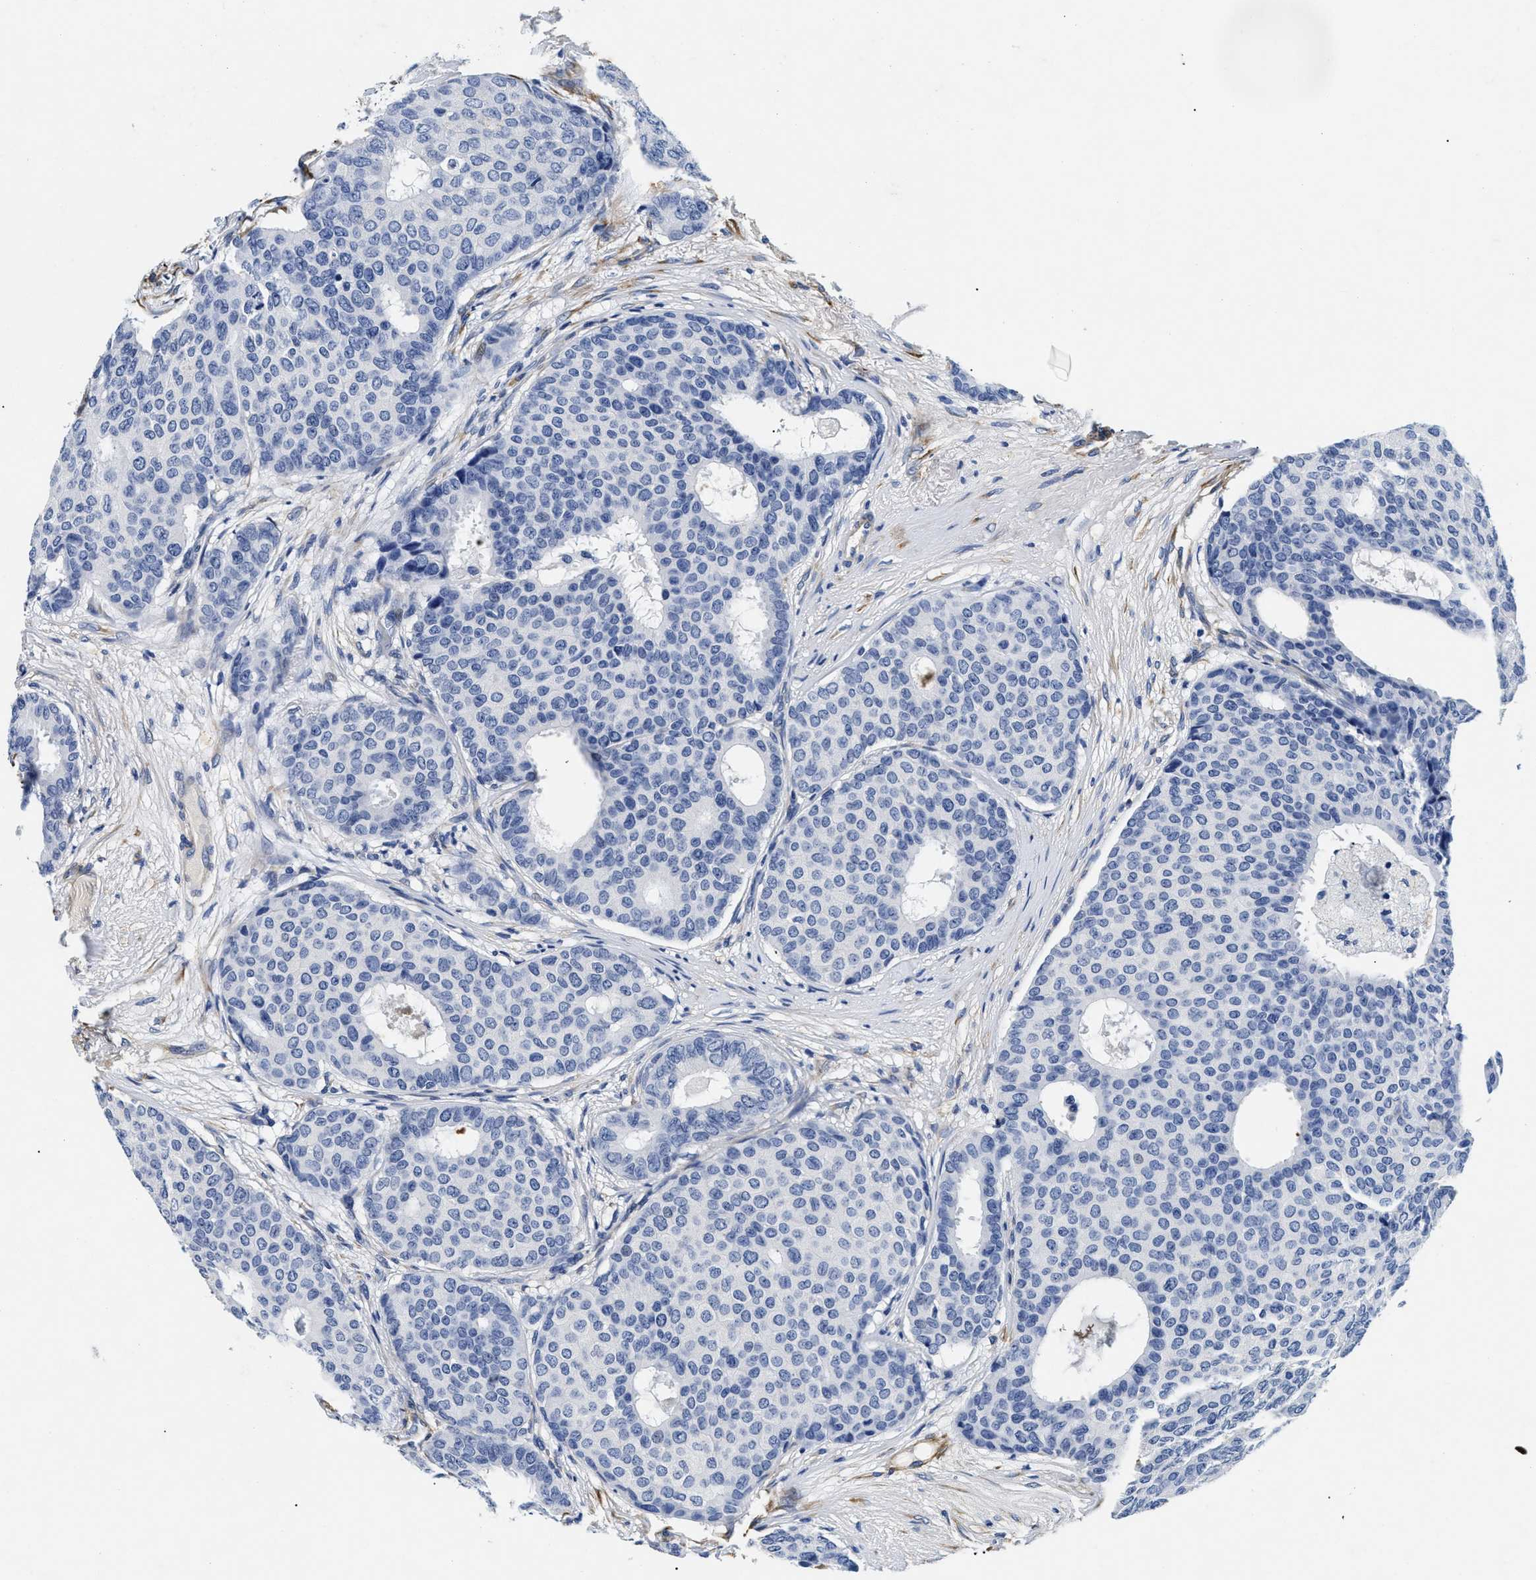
{"staining": {"intensity": "negative", "quantity": "none", "location": "none"}, "tissue": "breast cancer", "cell_type": "Tumor cells", "image_type": "cancer", "snomed": [{"axis": "morphology", "description": "Duct carcinoma"}, {"axis": "topography", "description": "Breast"}], "caption": "Tumor cells are negative for protein expression in human breast cancer.", "gene": "LAMA3", "patient": {"sex": "female", "age": 75}}